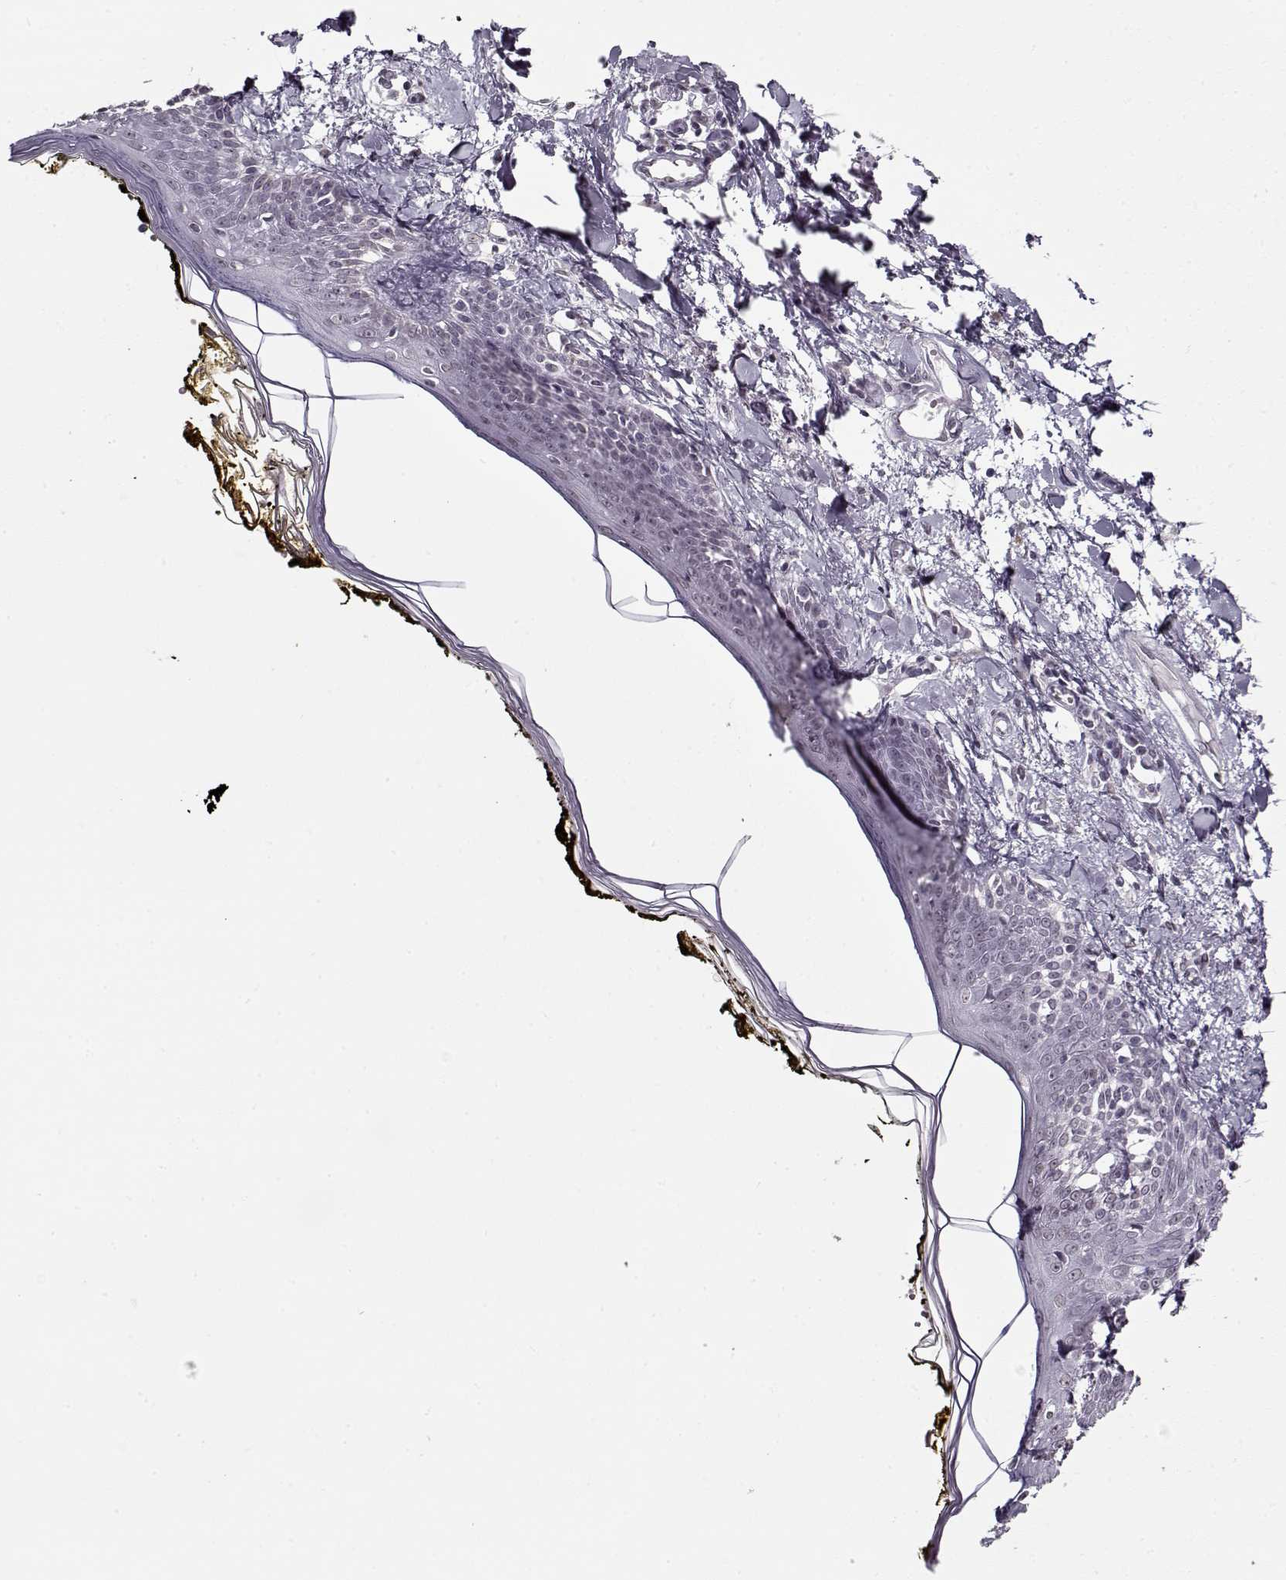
{"staining": {"intensity": "negative", "quantity": "none", "location": "none"}, "tissue": "skin", "cell_type": "Fibroblasts", "image_type": "normal", "snomed": [{"axis": "morphology", "description": "Normal tissue, NOS"}, {"axis": "topography", "description": "Skin"}], "caption": "A high-resolution histopathology image shows immunohistochemistry staining of unremarkable skin, which exhibits no significant staining in fibroblasts.", "gene": "PRMT8", "patient": {"sex": "male", "age": 76}}